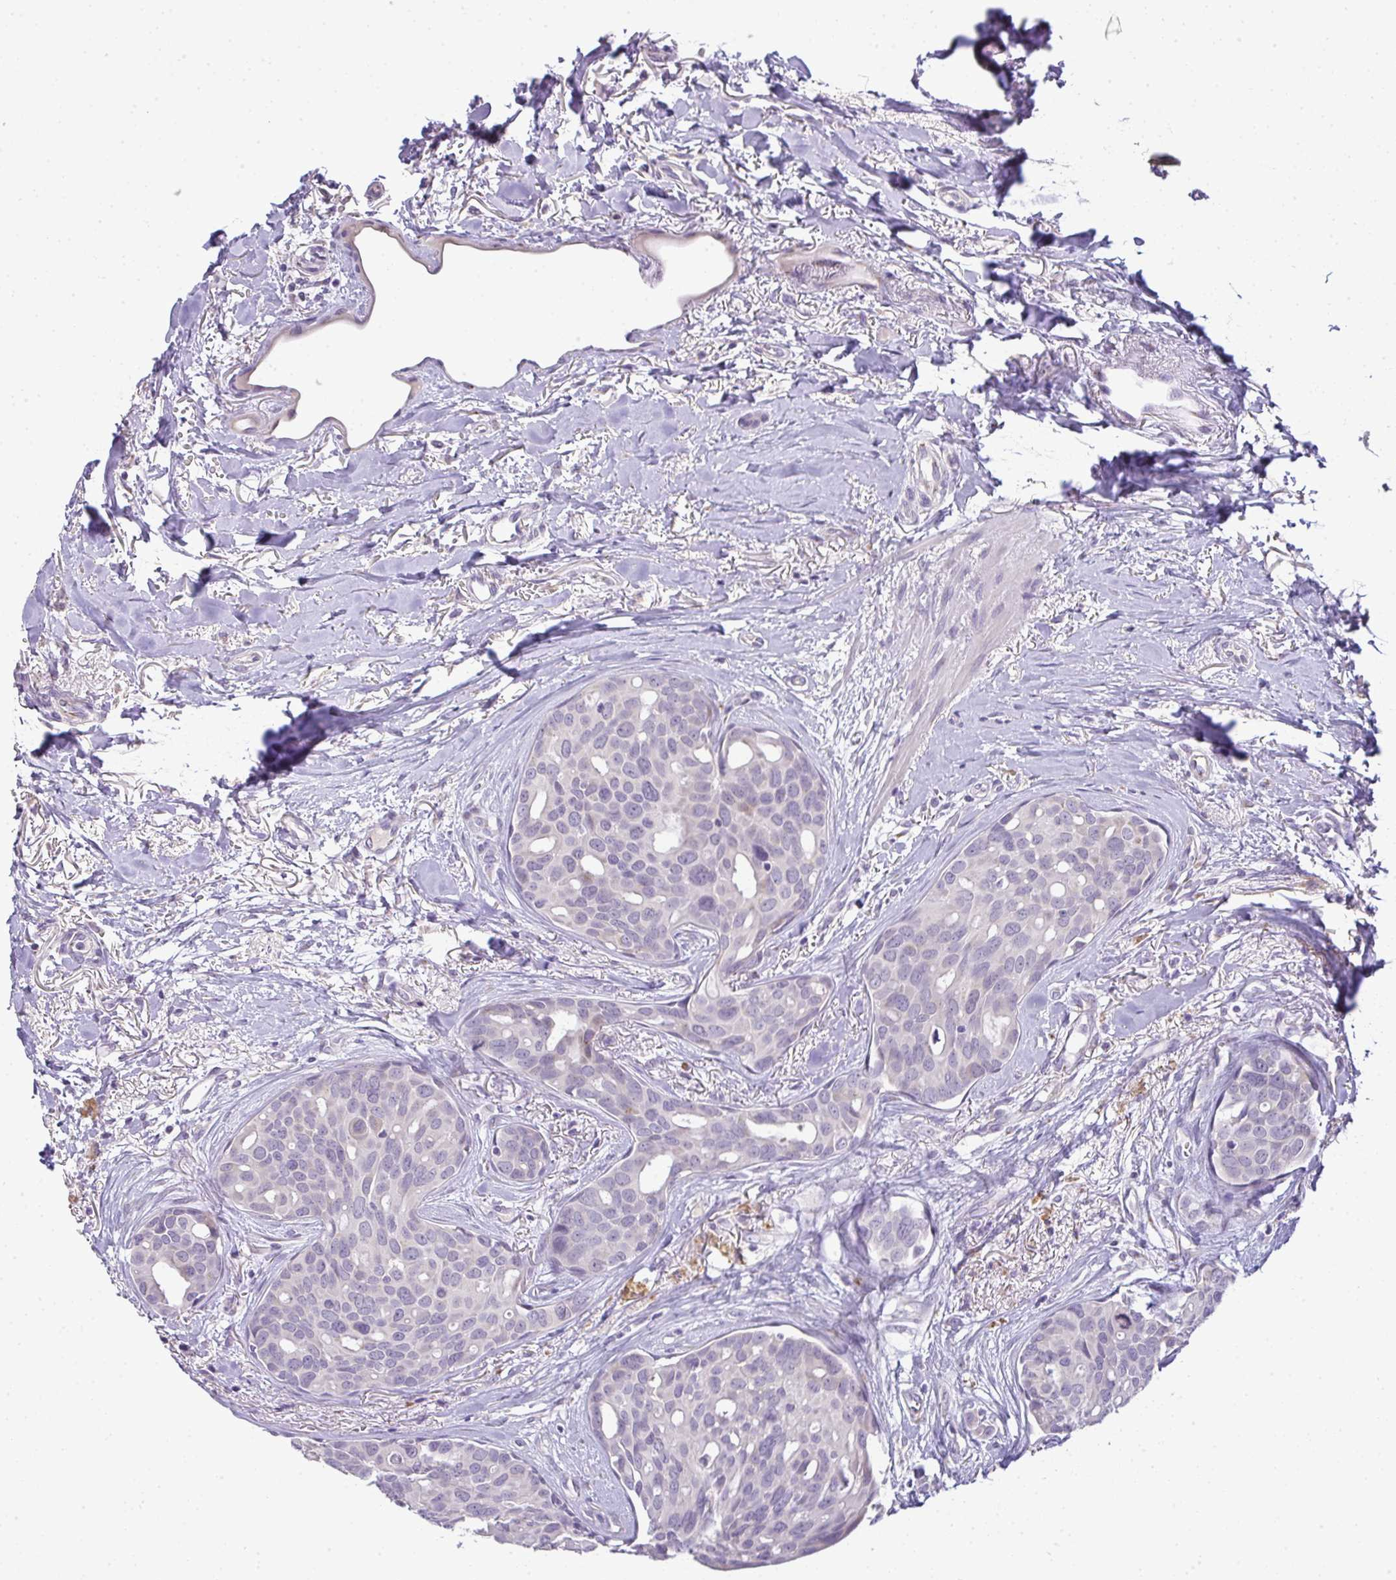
{"staining": {"intensity": "negative", "quantity": "none", "location": "none"}, "tissue": "breast cancer", "cell_type": "Tumor cells", "image_type": "cancer", "snomed": [{"axis": "morphology", "description": "Duct carcinoma"}, {"axis": "topography", "description": "Breast"}], "caption": "Immunohistochemical staining of breast cancer reveals no significant positivity in tumor cells.", "gene": "CMPK1", "patient": {"sex": "female", "age": 54}}